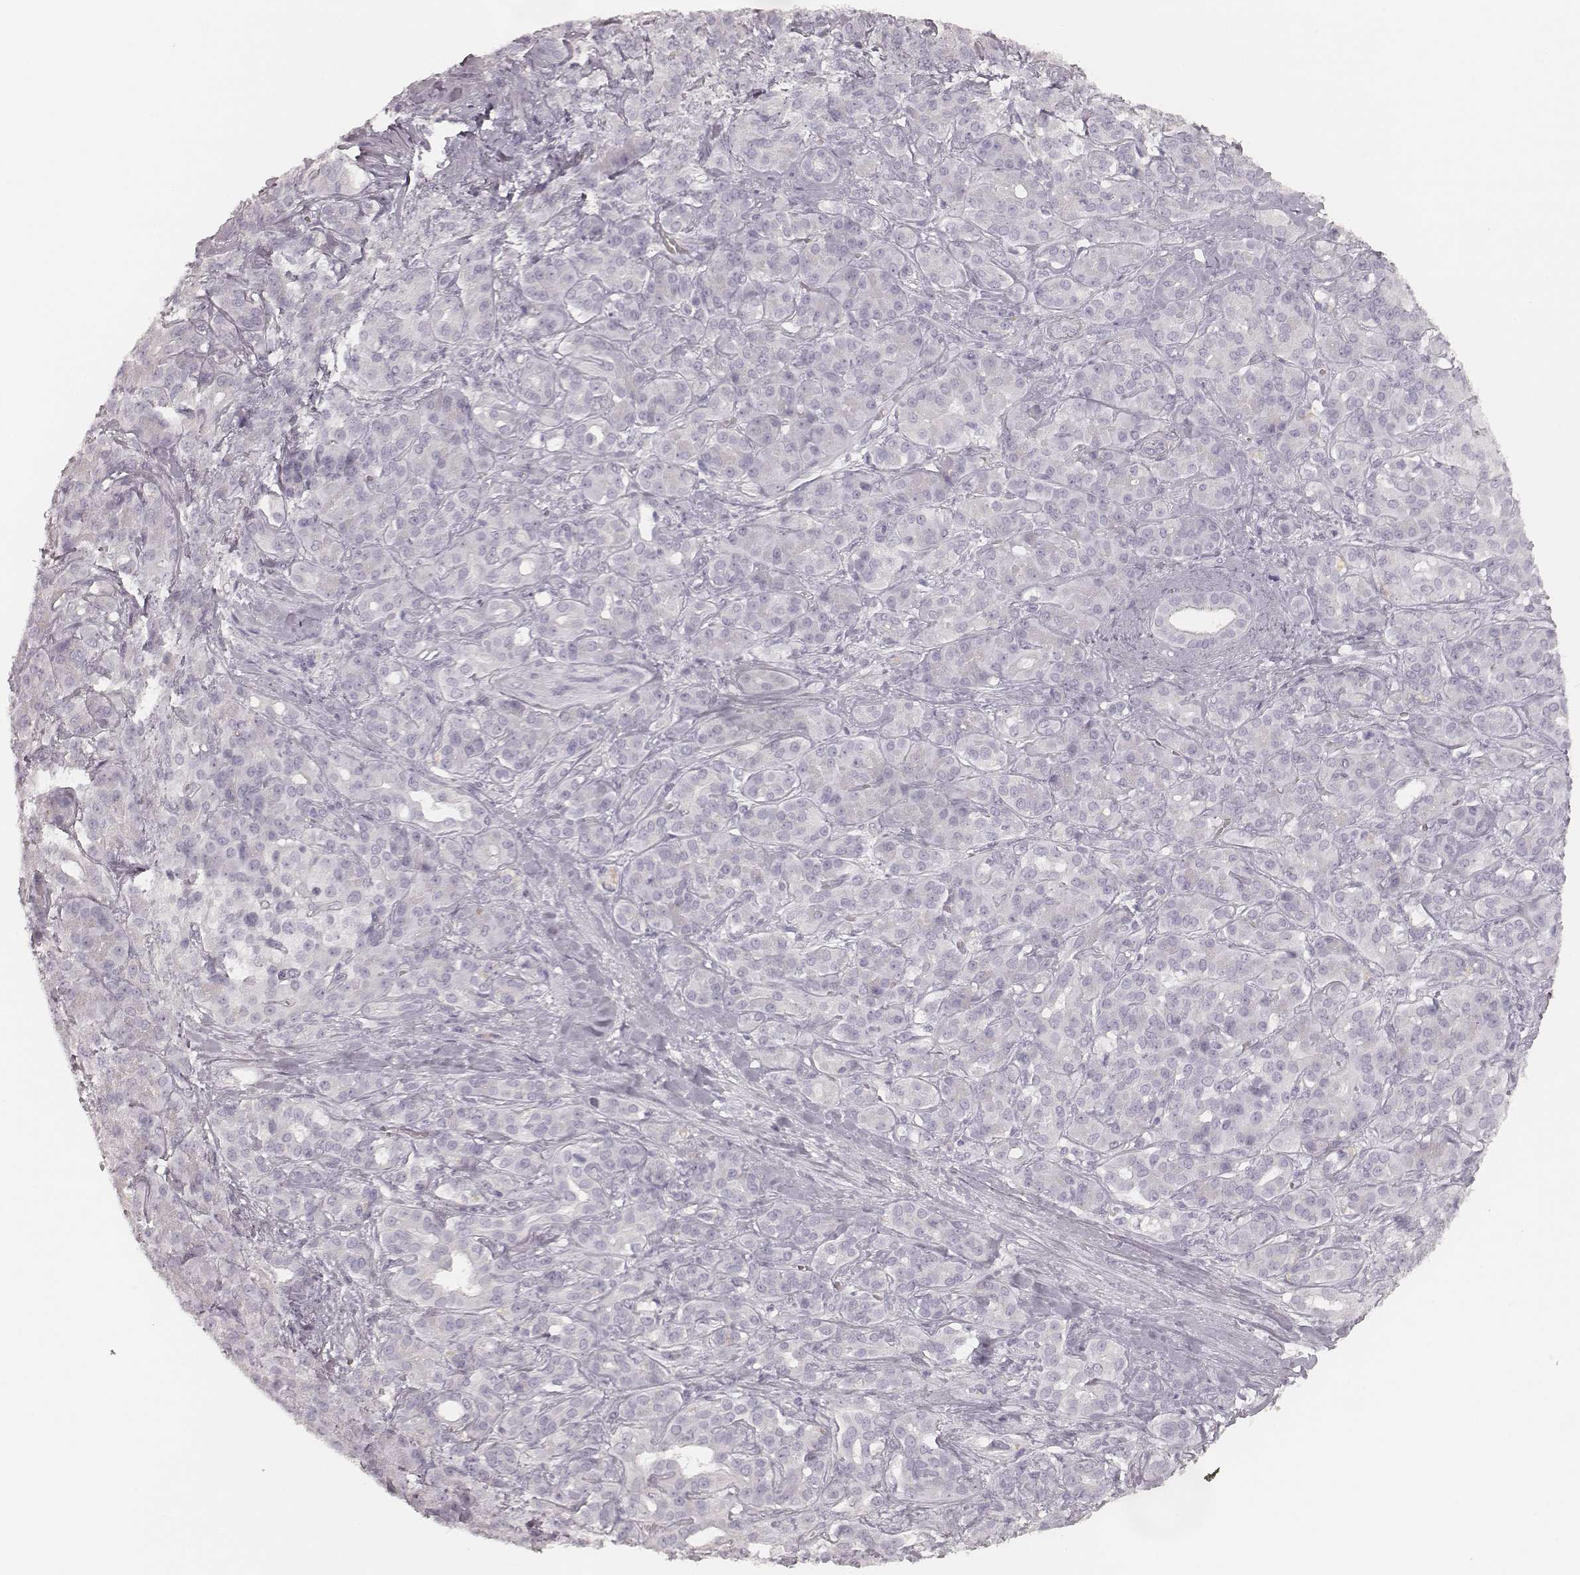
{"staining": {"intensity": "negative", "quantity": "none", "location": "none"}, "tissue": "pancreatic cancer", "cell_type": "Tumor cells", "image_type": "cancer", "snomed": [{"axis": "morphology", "description": "Normal tissue, NOS"}, {"axis": "morphology", "description": "Inflammation, NOS"}, {"axis": "morphology", "description": "Adenocarcinoma, NOS"}, {"axis": "topography", "description": "Pancreas"}], "caption": "DAB (3,3'-diaminobenzidine) immunohistochemical staining of adenocarcinoma (pancreatic) displays no significant staining in tumor cells.", "gene": "KRT72", "patient": {"sex": "male", "age": 57}}